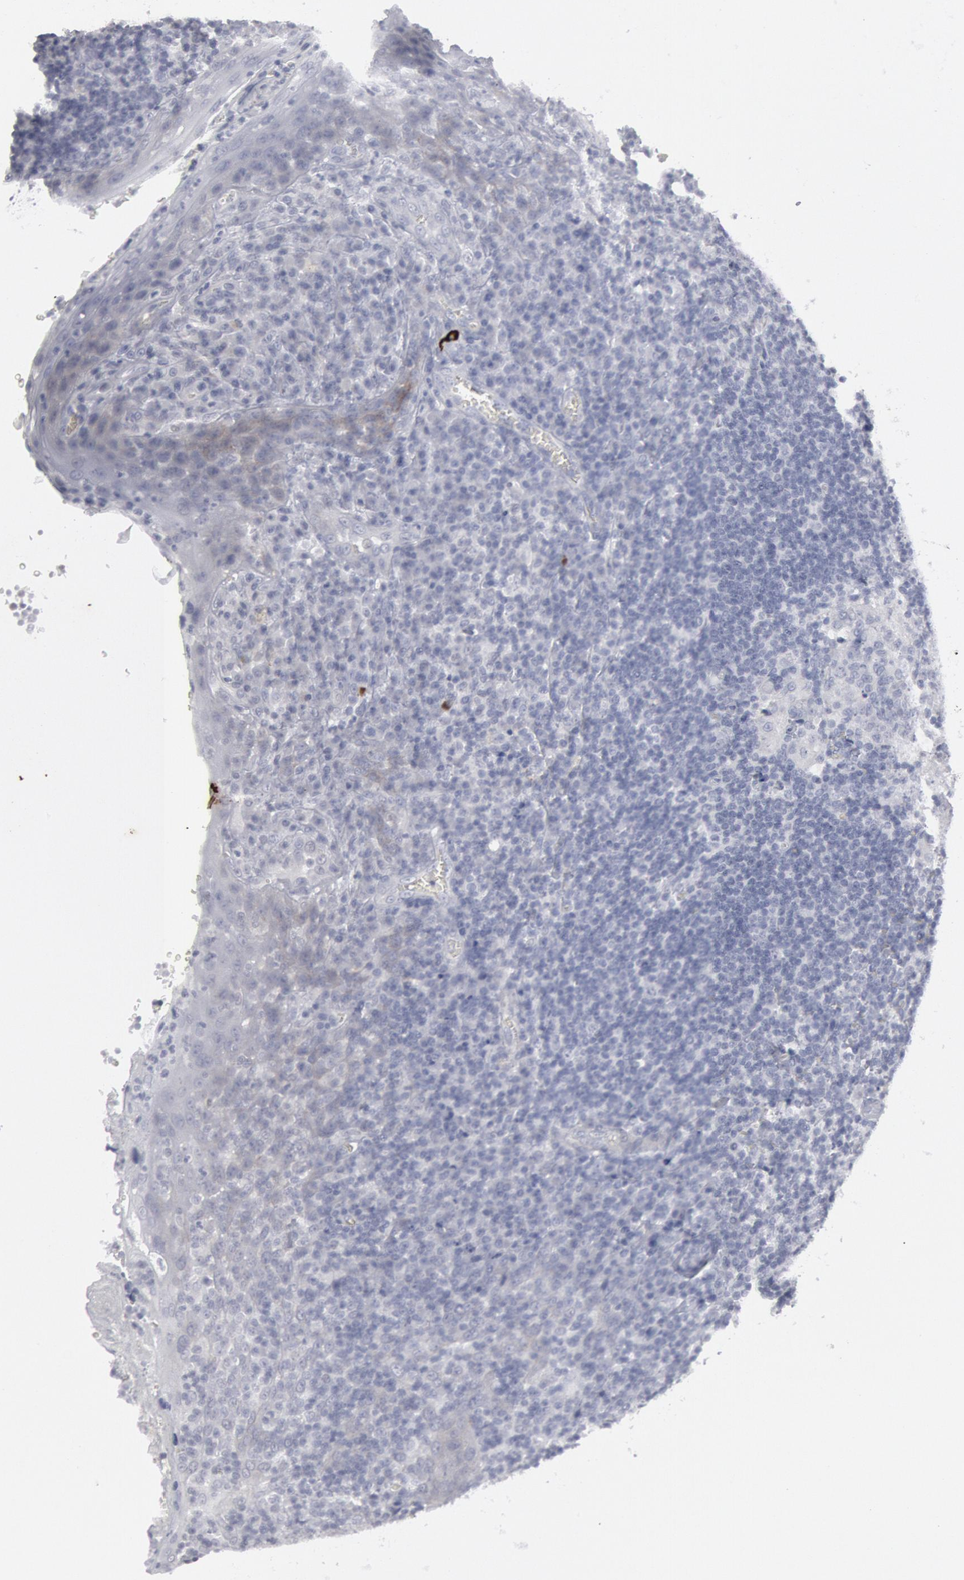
{"staining": {"intensity": "negative", "quantity": "none", "location": "none"}, "tissue": "tonsil", "cell_type": "Germinal center cells", "image_type": "normal", "snomed": [{"axis": "morphology", "description": "Normal tissue, NOS"}, {"axis": "topography", "description": "Tonsil"}], "caption": "The immunohistochemistry (IHC) image has no significant staining in germinal center cells of tonsil.", "gene": "DMC1", "patient": {"sex": "male", "age": 20}}